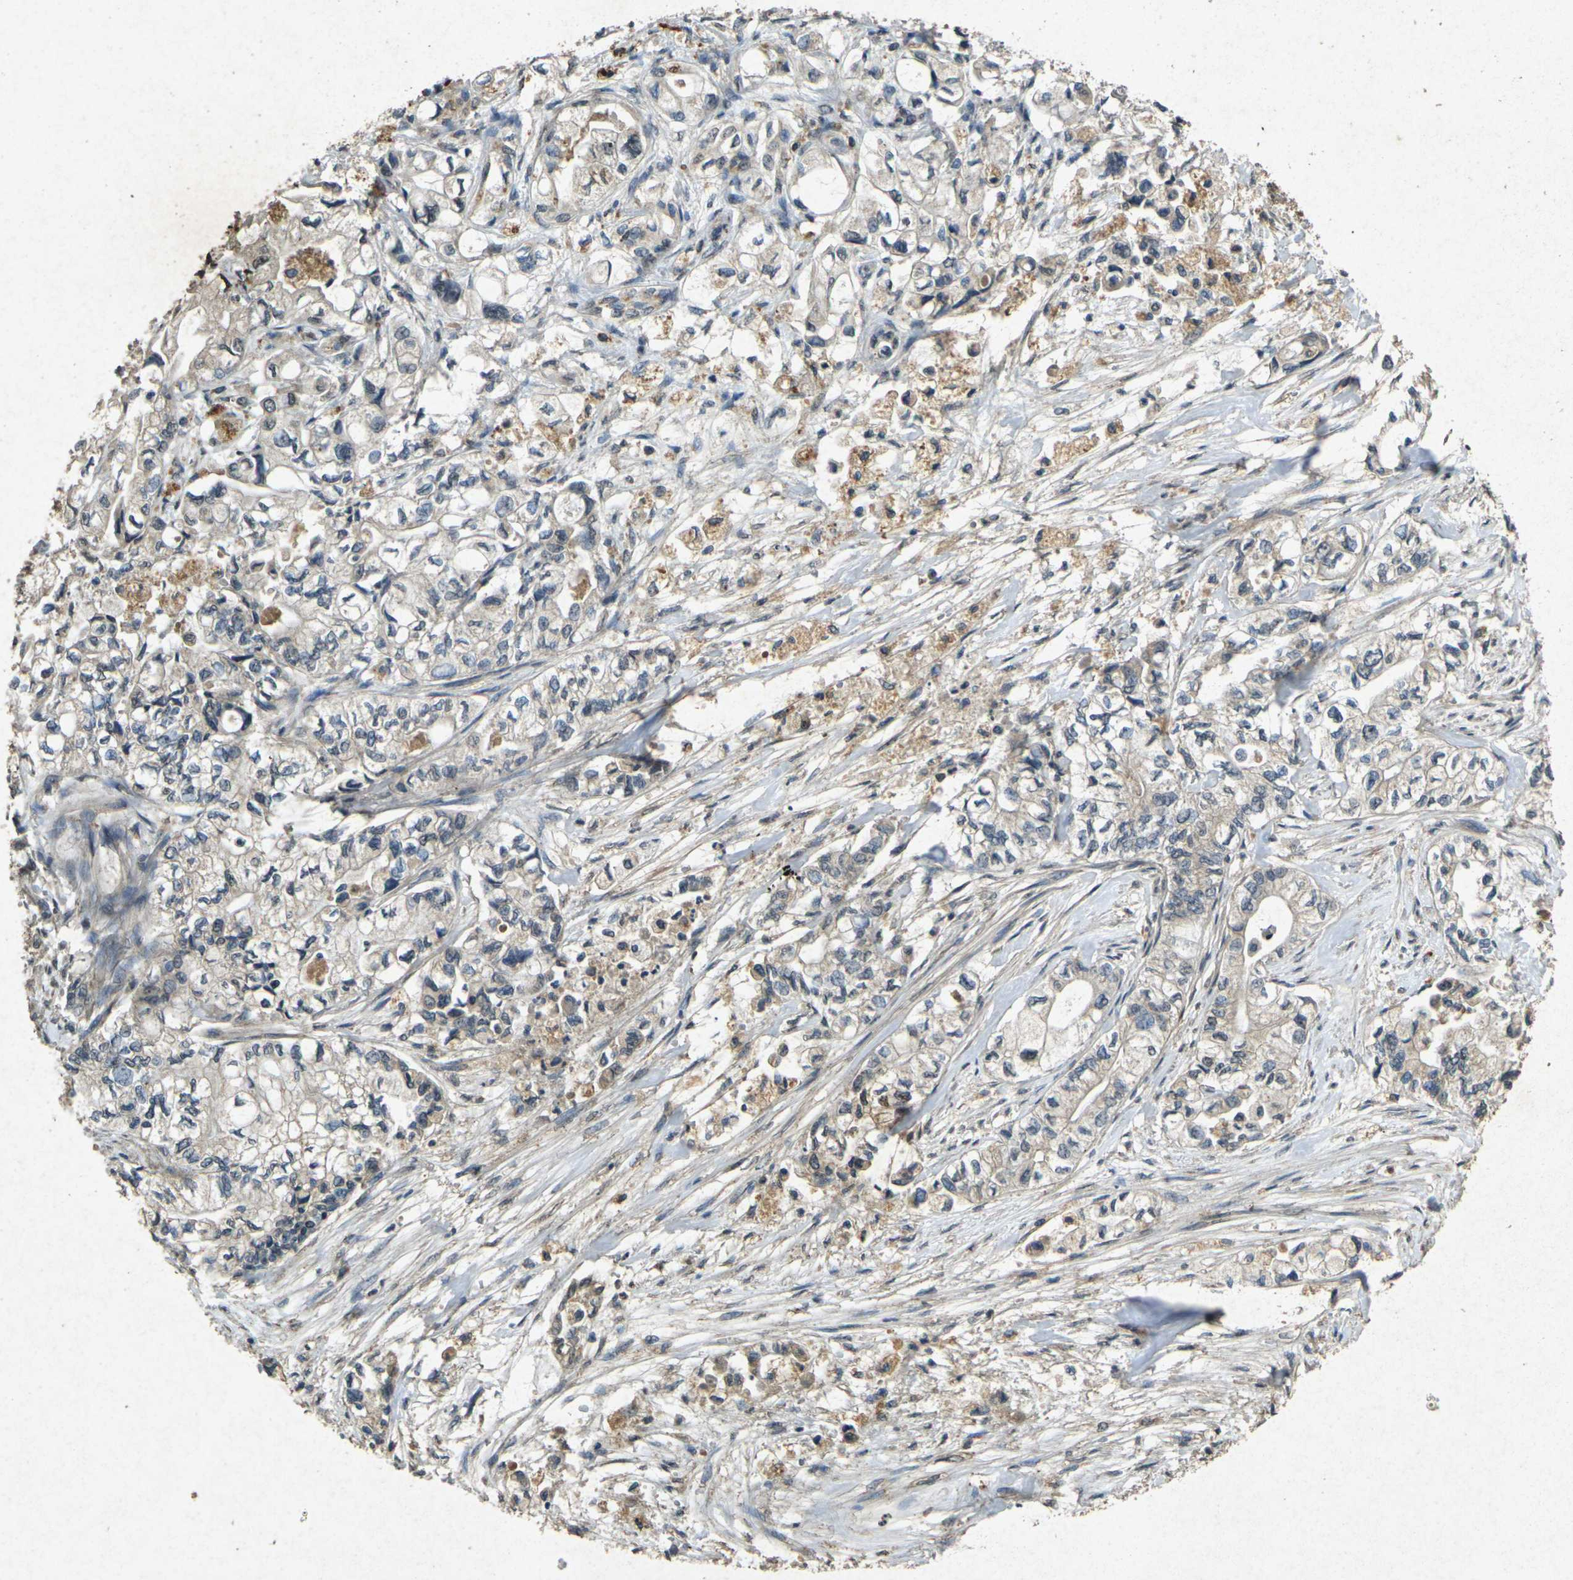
{"staining": {"intensity": "moderate", "quantity": "25%-75%", "location": "cytoplasmic/membranous"}, "tissue": "pancreatic cancer", "cell_type": "Tumor cells", "image_type": "cancer", "snomed": [{"axis": "morphology", "description": "Adenocarcinoma, NOS"}, {"axis": "topography", "description": "Pancreas"}], "caption": "A brown stain shows moderate cytoplasmic/membranous expression of a protein in pancreatic adenocarcinoma tumor cells.", "gene": "RGMA", "patient": {"sex": "male", "age": 79}}